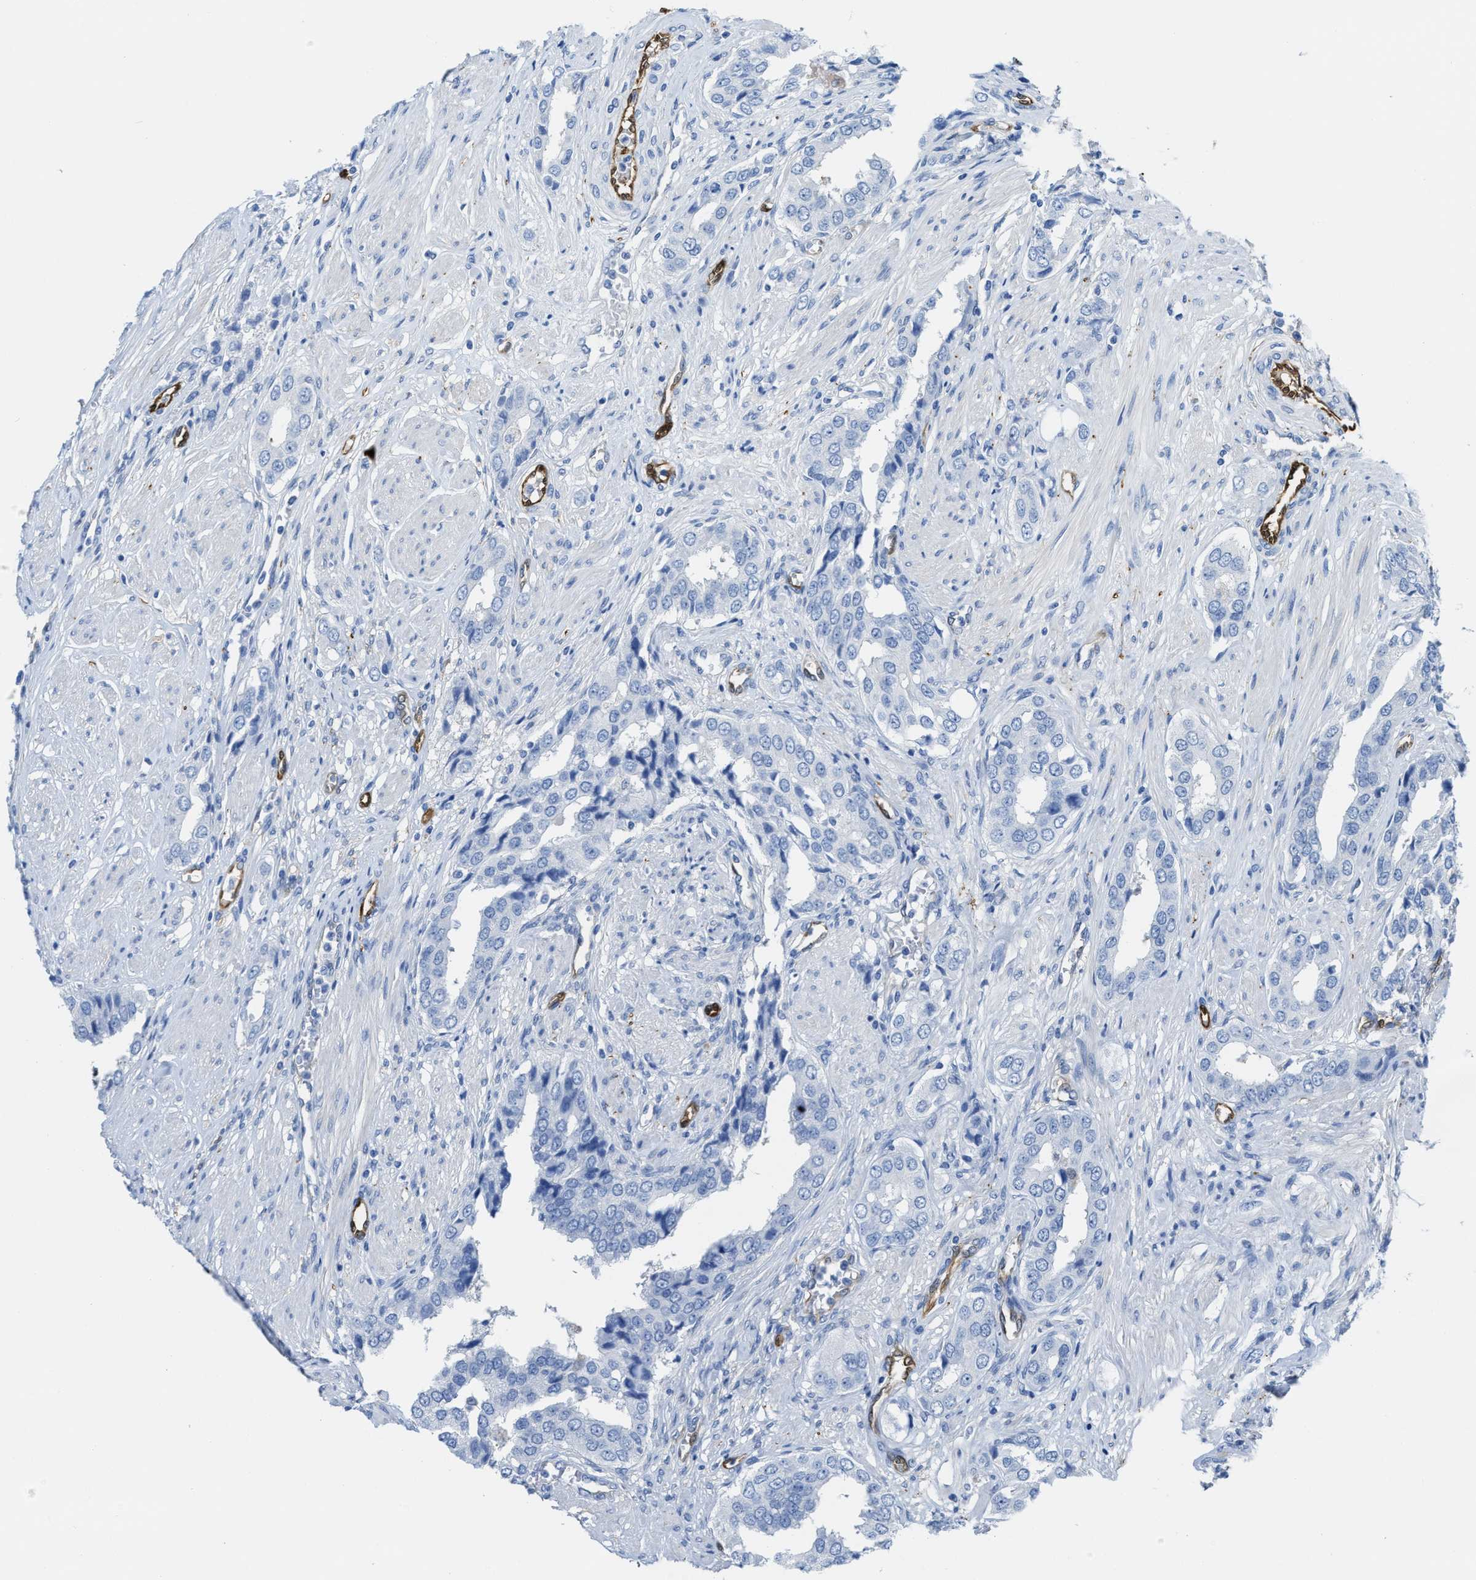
{"staining": {"intensity": "negative", "quantity": "none", "location": "none"}, "tissue": "prostate cancer", "cell_type": "Tumor cells", "image_type": "cancer", "snomed": [{"axis": "morphology", "description": "Adenocarcinoma, High grade"}, {"axis": "topography", "description": "Prostate"}], "caption": "This micrograph is of prostate cancer stained with IHC to label a protein in brown with the nuclei are counter-stained blue. There is no expression in tumor cells. Brightfield microscopy of immunohistochemistry (IHC) stained with DAB (brown) and hematoxylin (blue), captured at high magnification.", "gene": "ASS1", "patient": {"sex": "male", "age": 52}}